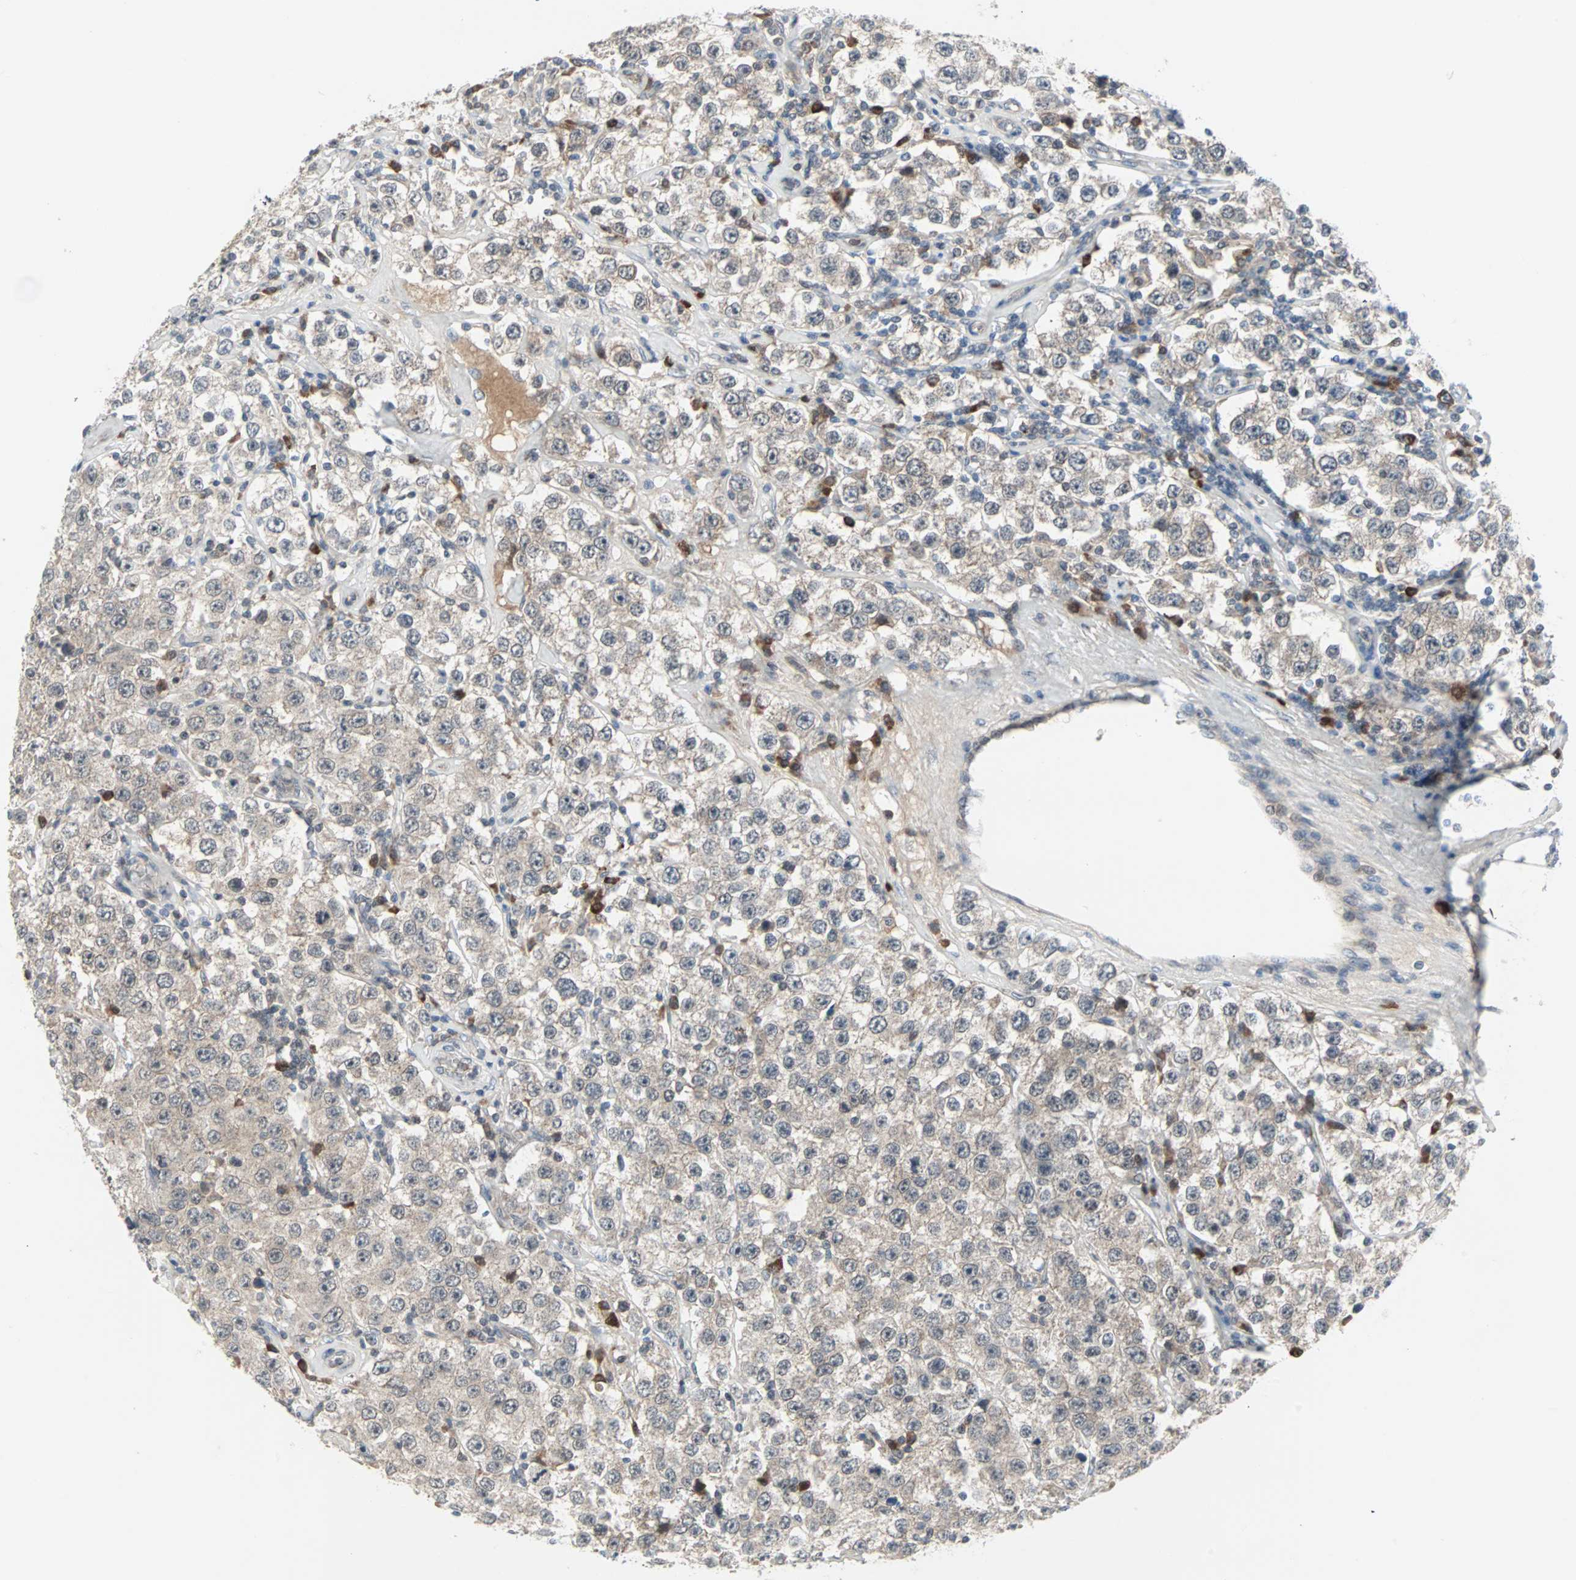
{"staining": {"intensity": "negative", "quantity": "none", "location": "none"}, "tissue": "testis cancer", "cell_type": "Tumor cells", "image_type": "cancer", "snomed": [{"axis": "morphology", "description": "Seminoma, NOS"}, {"axis": "topography", "description": "Testis"}], "caption": "Testis cancer (seminoma) stained for a protein using immunohistochemistry (IHC) reveals no staining tumor cells.", "gene": "CASP3", "patient": {"sex": "male", "age": 52}}